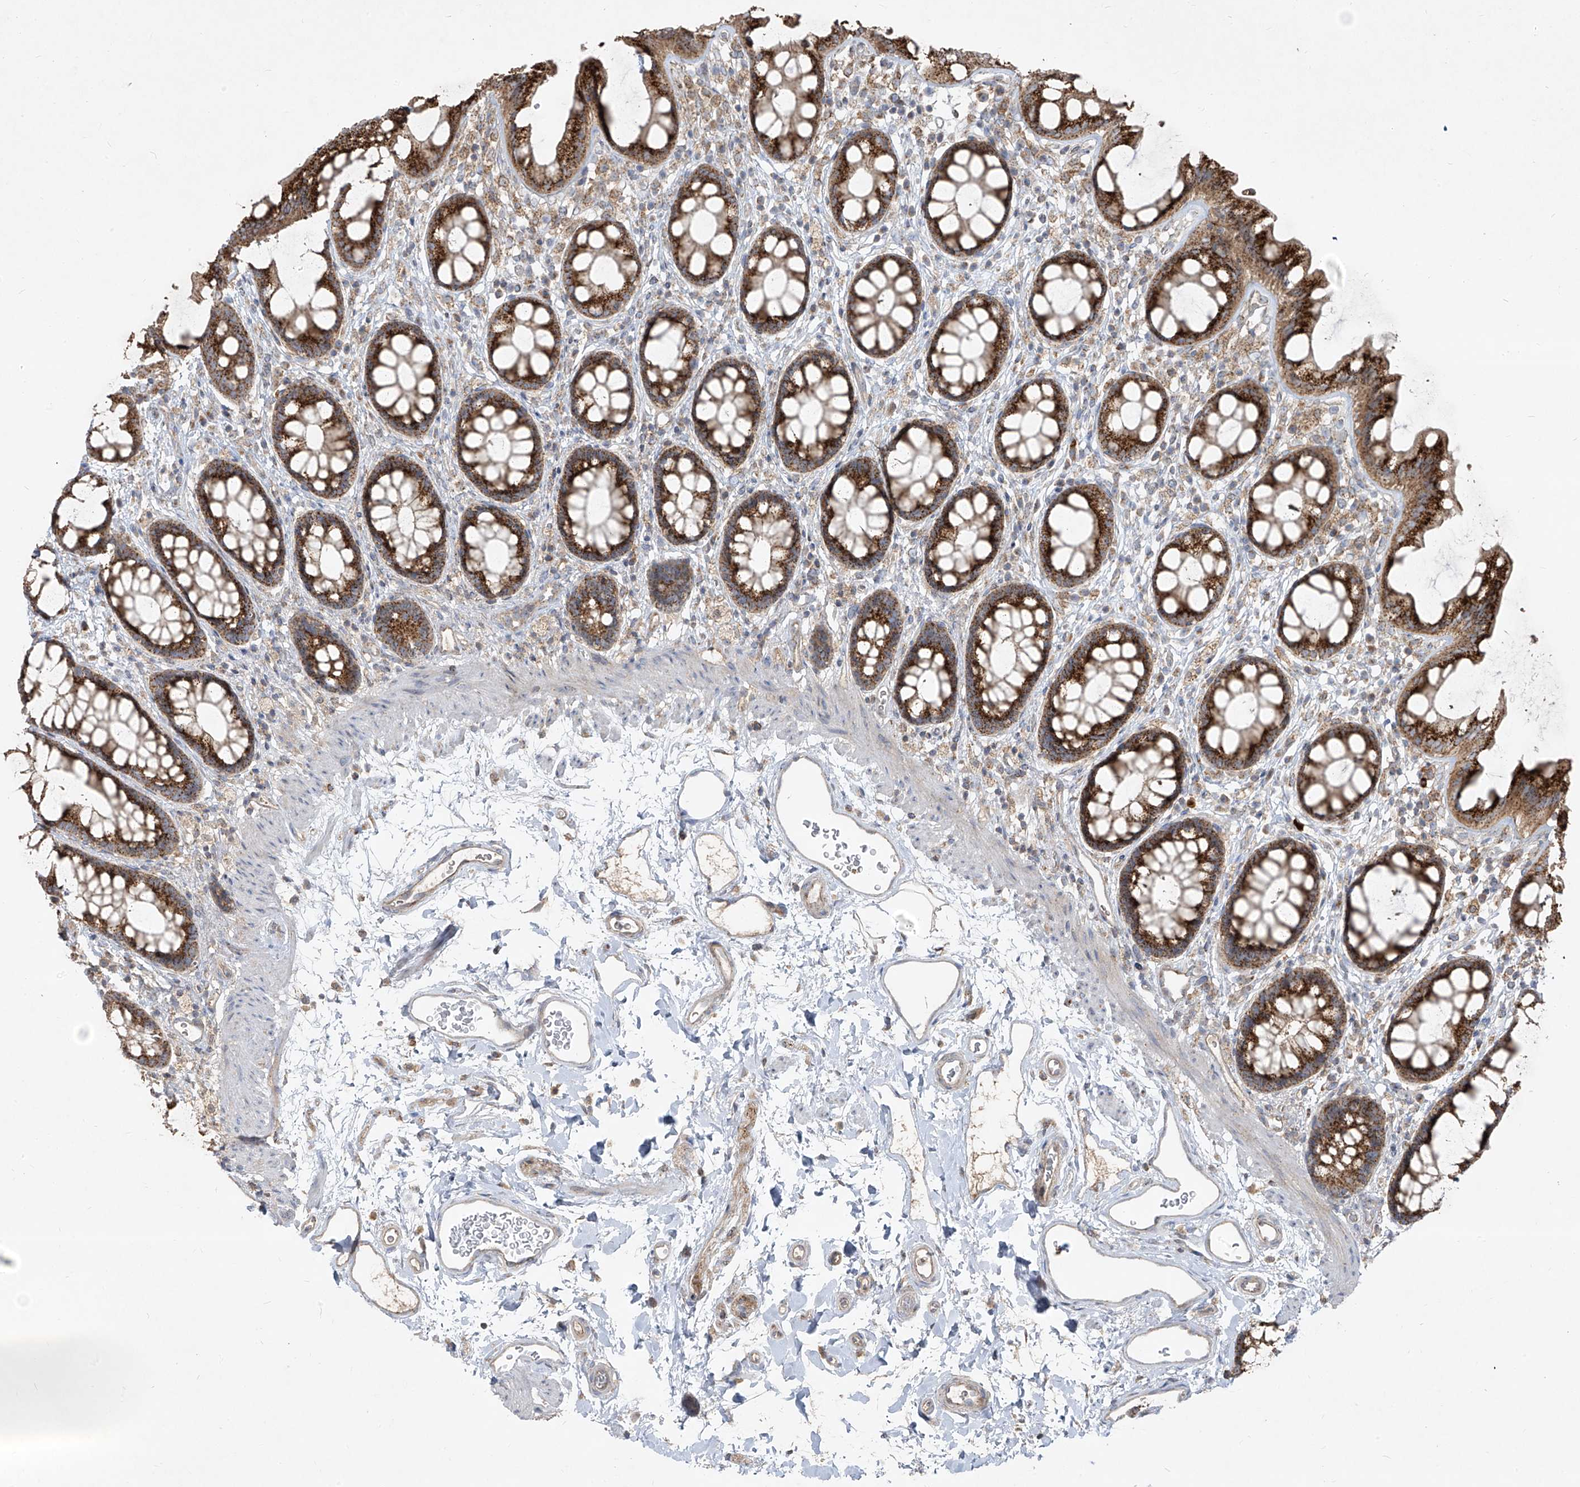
{"staining": {"intensity": "strong", "quantity": ">75%", "location": "cytoplasmic/membranous"}, "tissue": "rectum", "cell_type": "Glandular cells", "image_type": "normal", "snomed": [{"axis": "morphology", "description": "Normal tissue, NOS"}, {"axis": "topography", "description": "Rectum"}], "caption": "Glandular cells demonstrate high levels of strong cytoplasmic/membranous expression in approximately >75% of cells in unremarkable rectum. (DAB (3,3'-diaminobenzidine) = brown stain, brightfield microscopy at high magnification).", "gene": "ABCD3", "patient": {"sex": "female", "age": 65}}